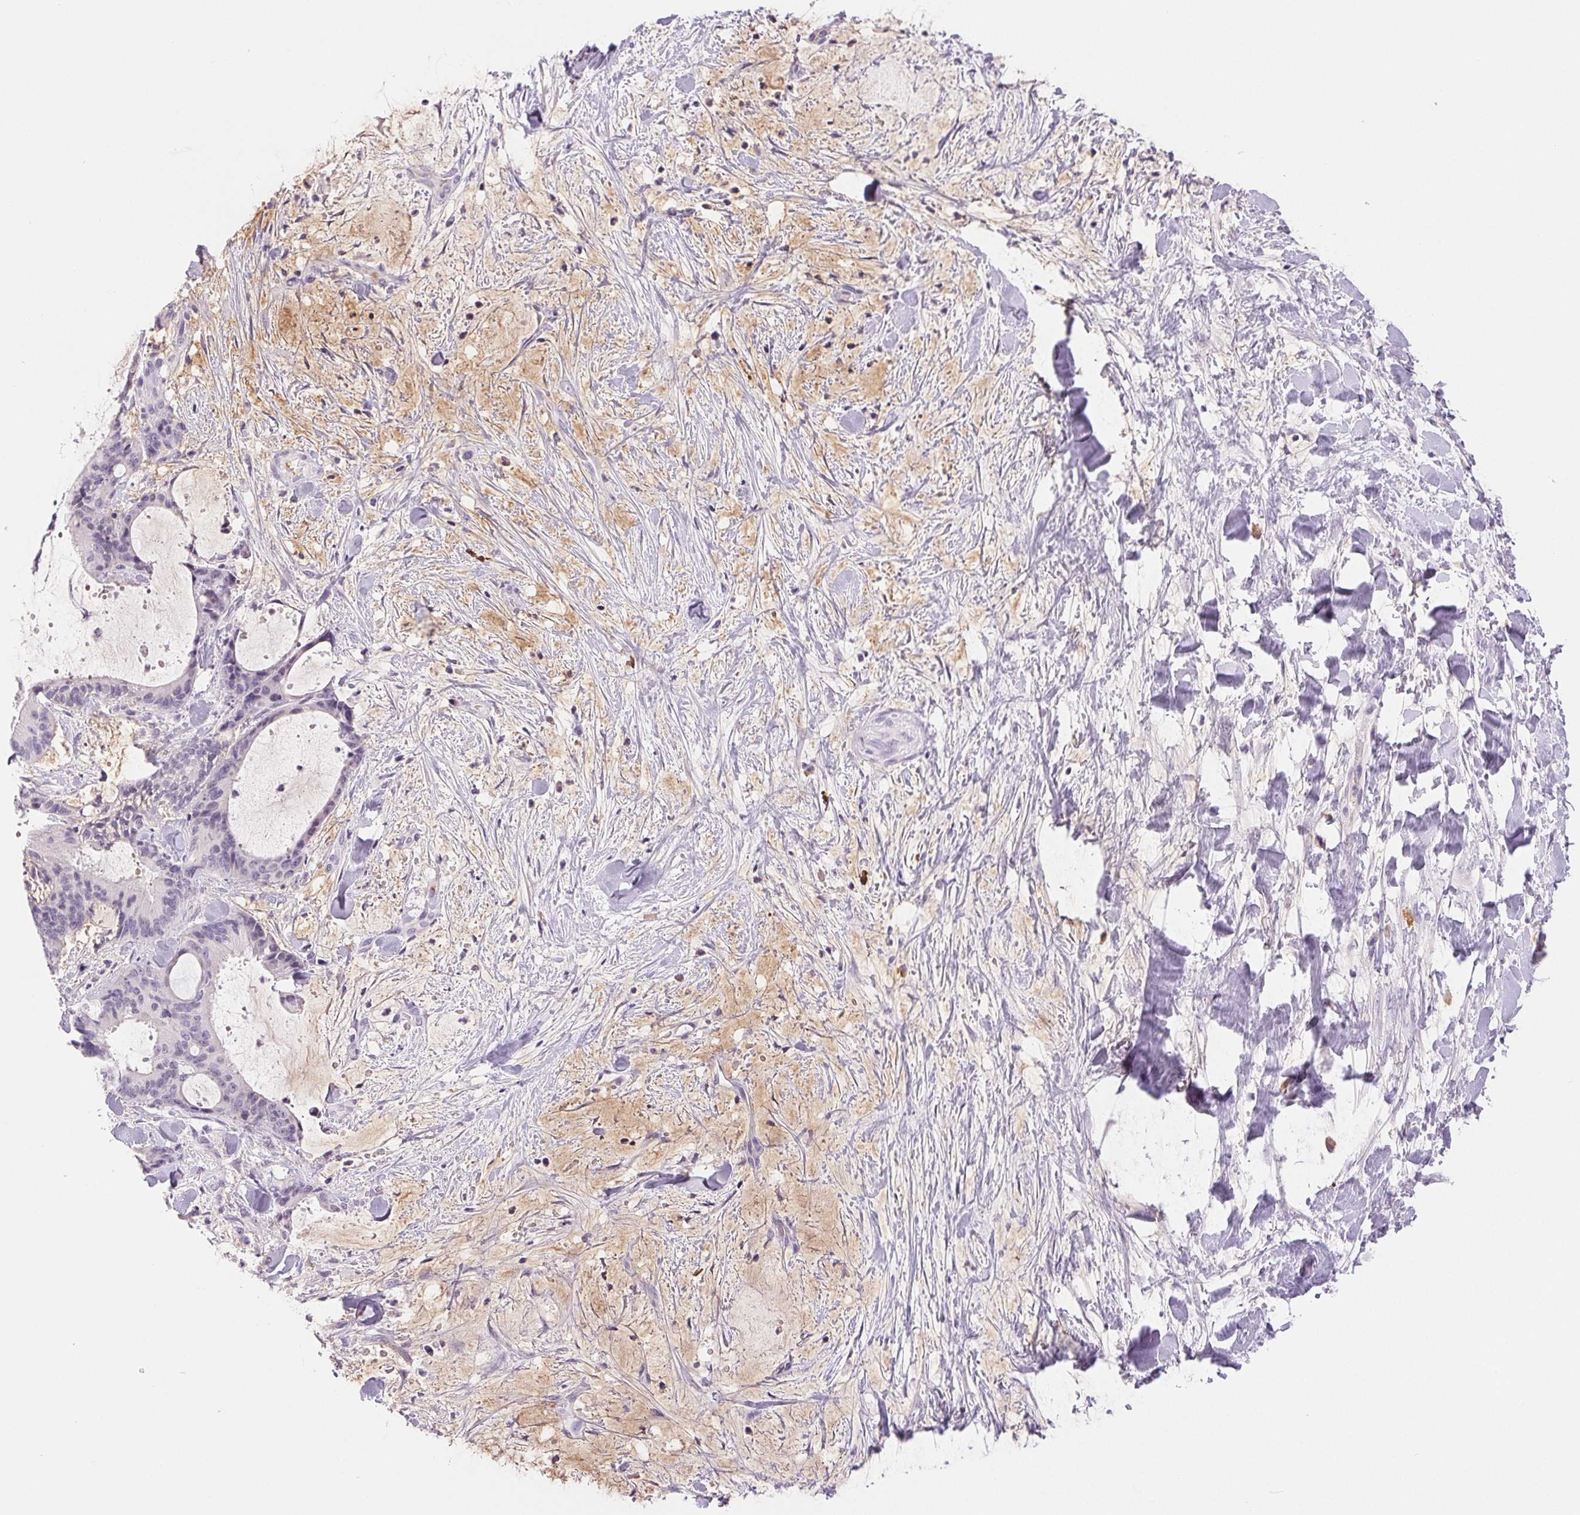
{"staining": {"intensity": "negative", "quantity": "none", "location": "none"}, "tissue": "liver cancer", "cell_type": "Tumor cells", "image_type": "cancer", "snomed": [{"axis": "morphology", "description": "Cholangiocarcinoma"}, {"axis": "topography", "description": "Liver"}], "caption": "Immunohistochemistry (IHC) of human liver cancer exhibits no staining in tumor cells.", "gene": "IFIT1B", "patient": {"sex": "female", "age": 73}}